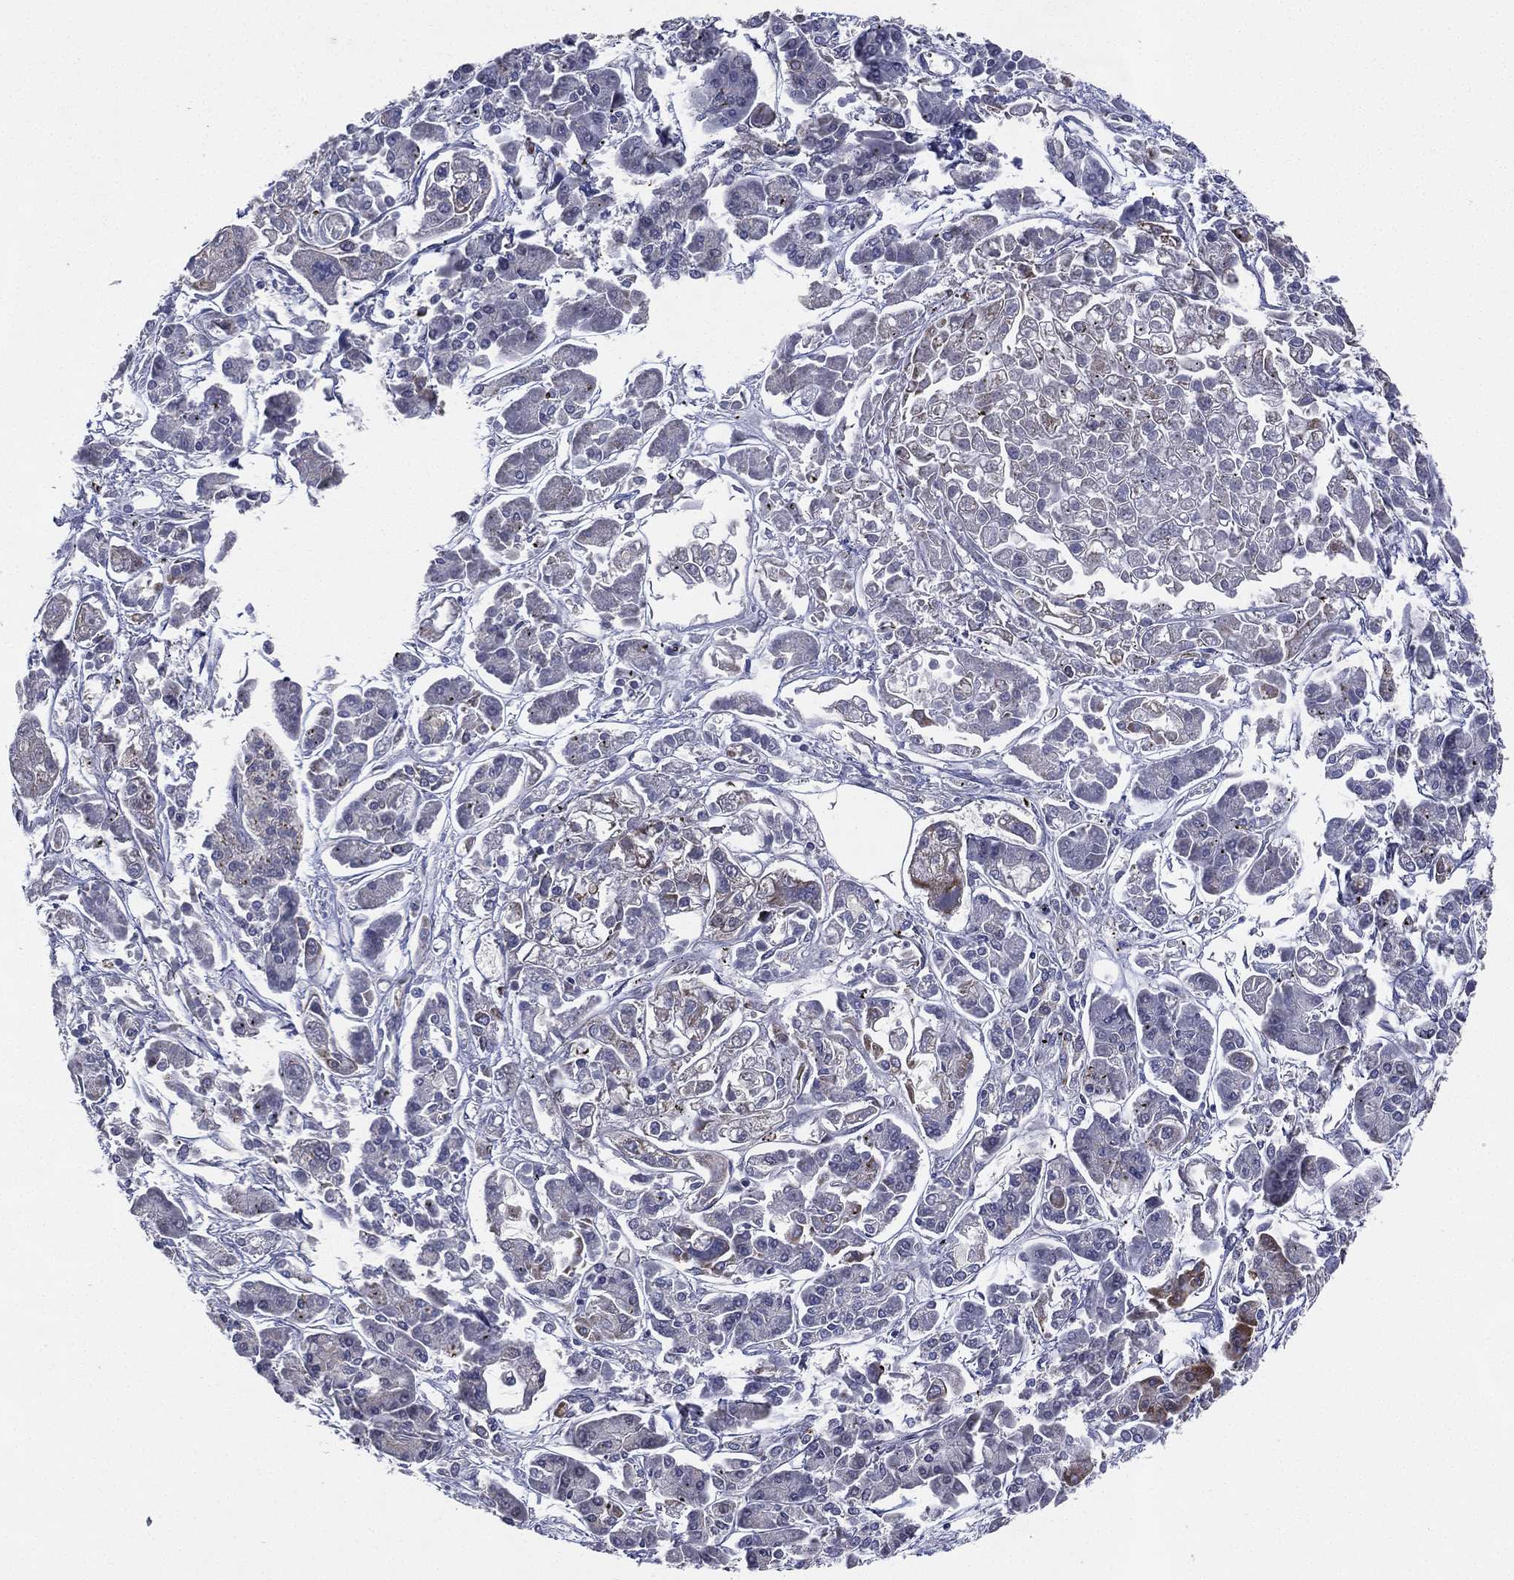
{"staining": {"intensity": "weak", "quantity": "25%-75%", "location": "cytoplasmic/membranous"}, "tissue": "pancreatic cancer", "cell_type": "Tumor cells", "image_type": "cancer", "snomed": [{"axis": "morphology", "description": "Adenocarcinoma, NOS"}, {"axis": "topography", "description": "Pancreas"}], "caption": "The immunohistochemical stain shows weak cytoplasmic/membranous expression in tumor cells of adenocarcinoma (pancreatic) tissue. (DAB (3,3'-diaminobenzidine) IHC, brown staining for protein, blue staining for nuclei).", "gene": "KAT14", "patient": {"sex": "male", "age": 85}}